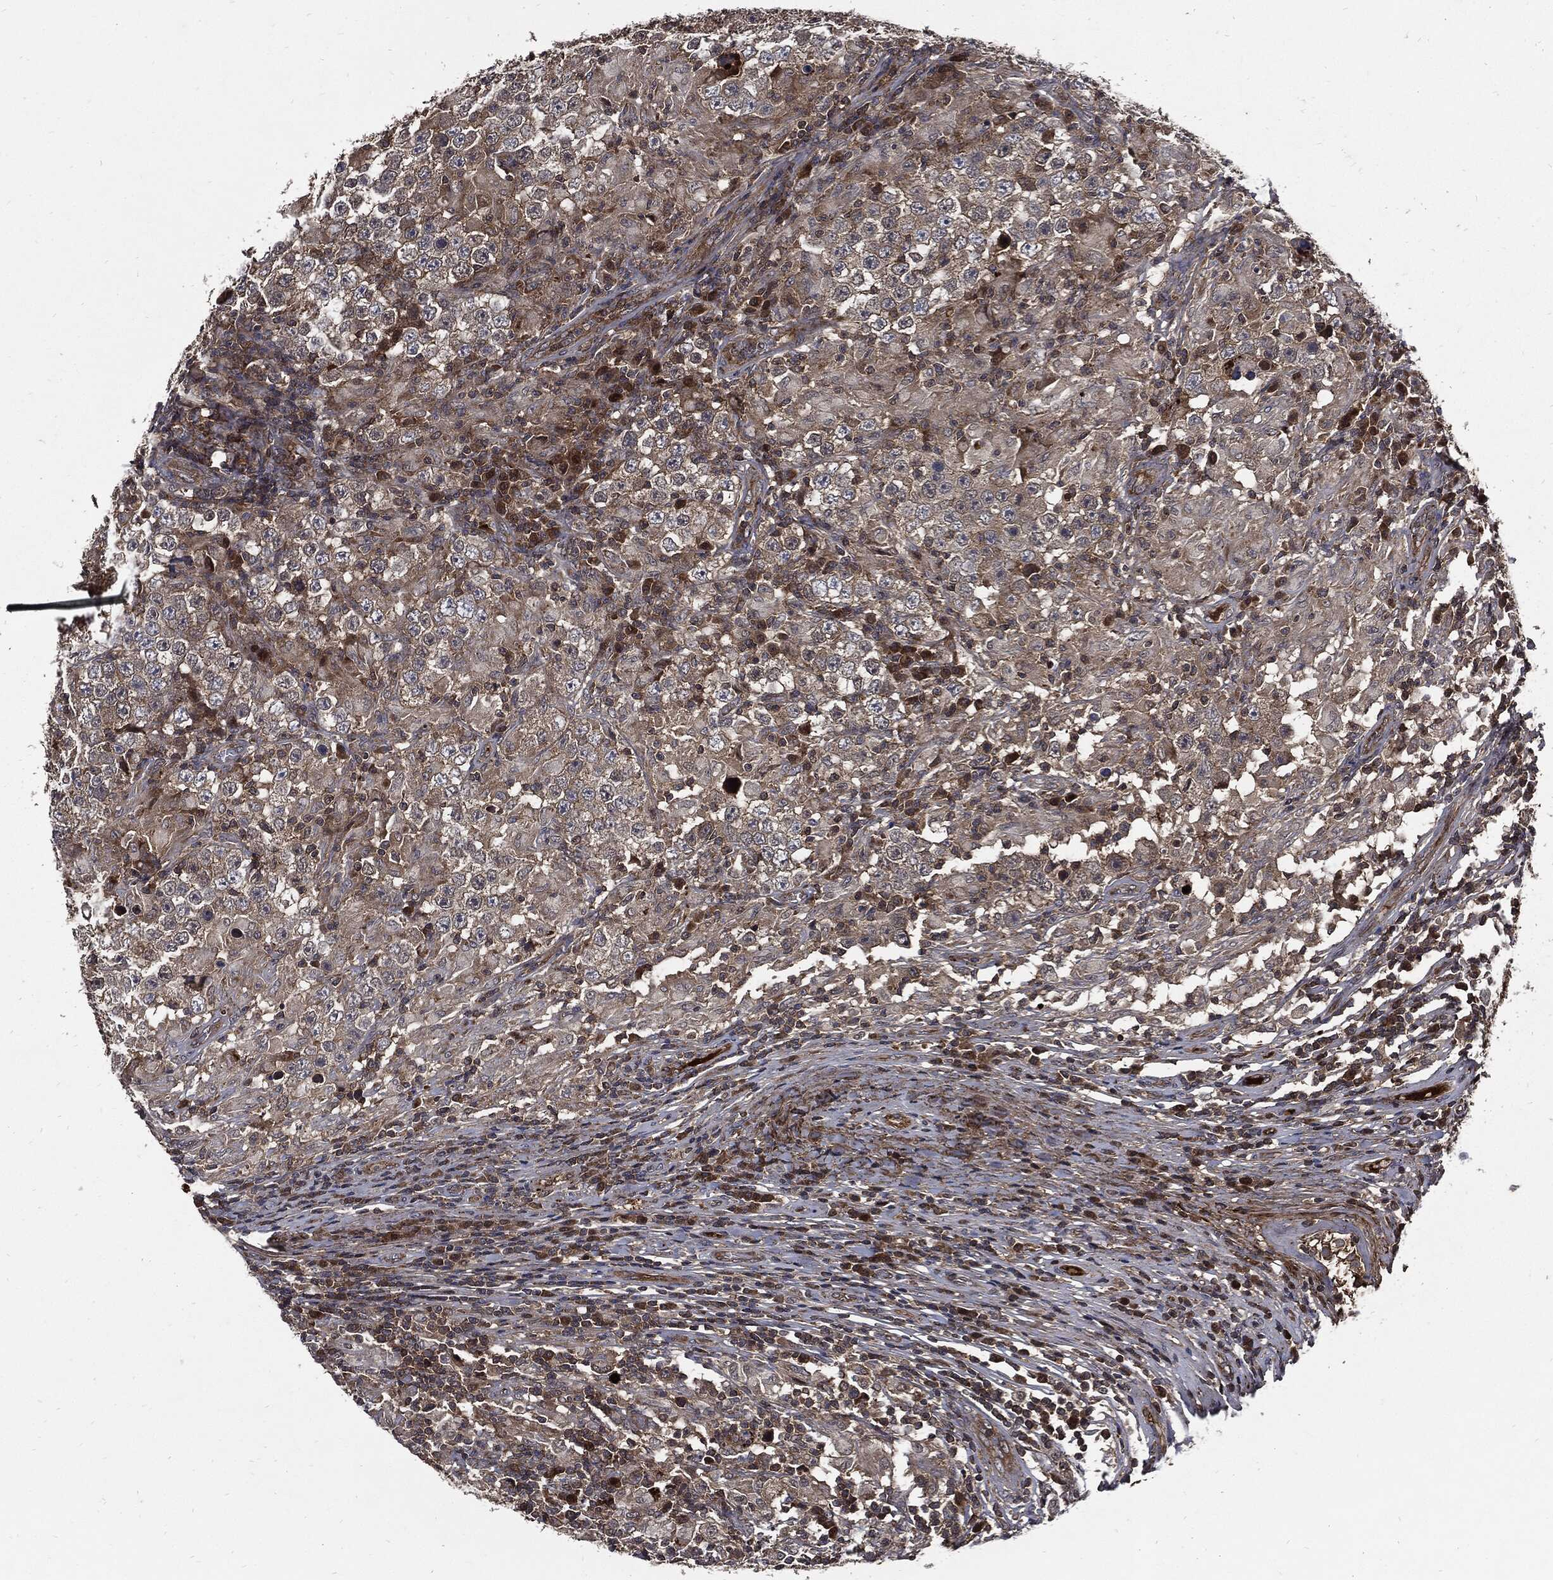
{"staining": {"intensity": "negative", "quantity": "none", "location": "none"}, "tissue": "testis cancer", "cell_type": "Tumor cells", "image_type": "cancer", "snomed": [{"axis": "morphology", "description": "Seminoma, NOS"}, {"axis": "morphology", "description": "Carcinoma, Embryonal, NOS"}, {"axis": "topography", "description": "Testis"}], "caption": "A photomicrograph of human testis cancer is negative for staining in tumor cells.", "gene": "CLU", "patient": {"sex": "male", "age": 41}}